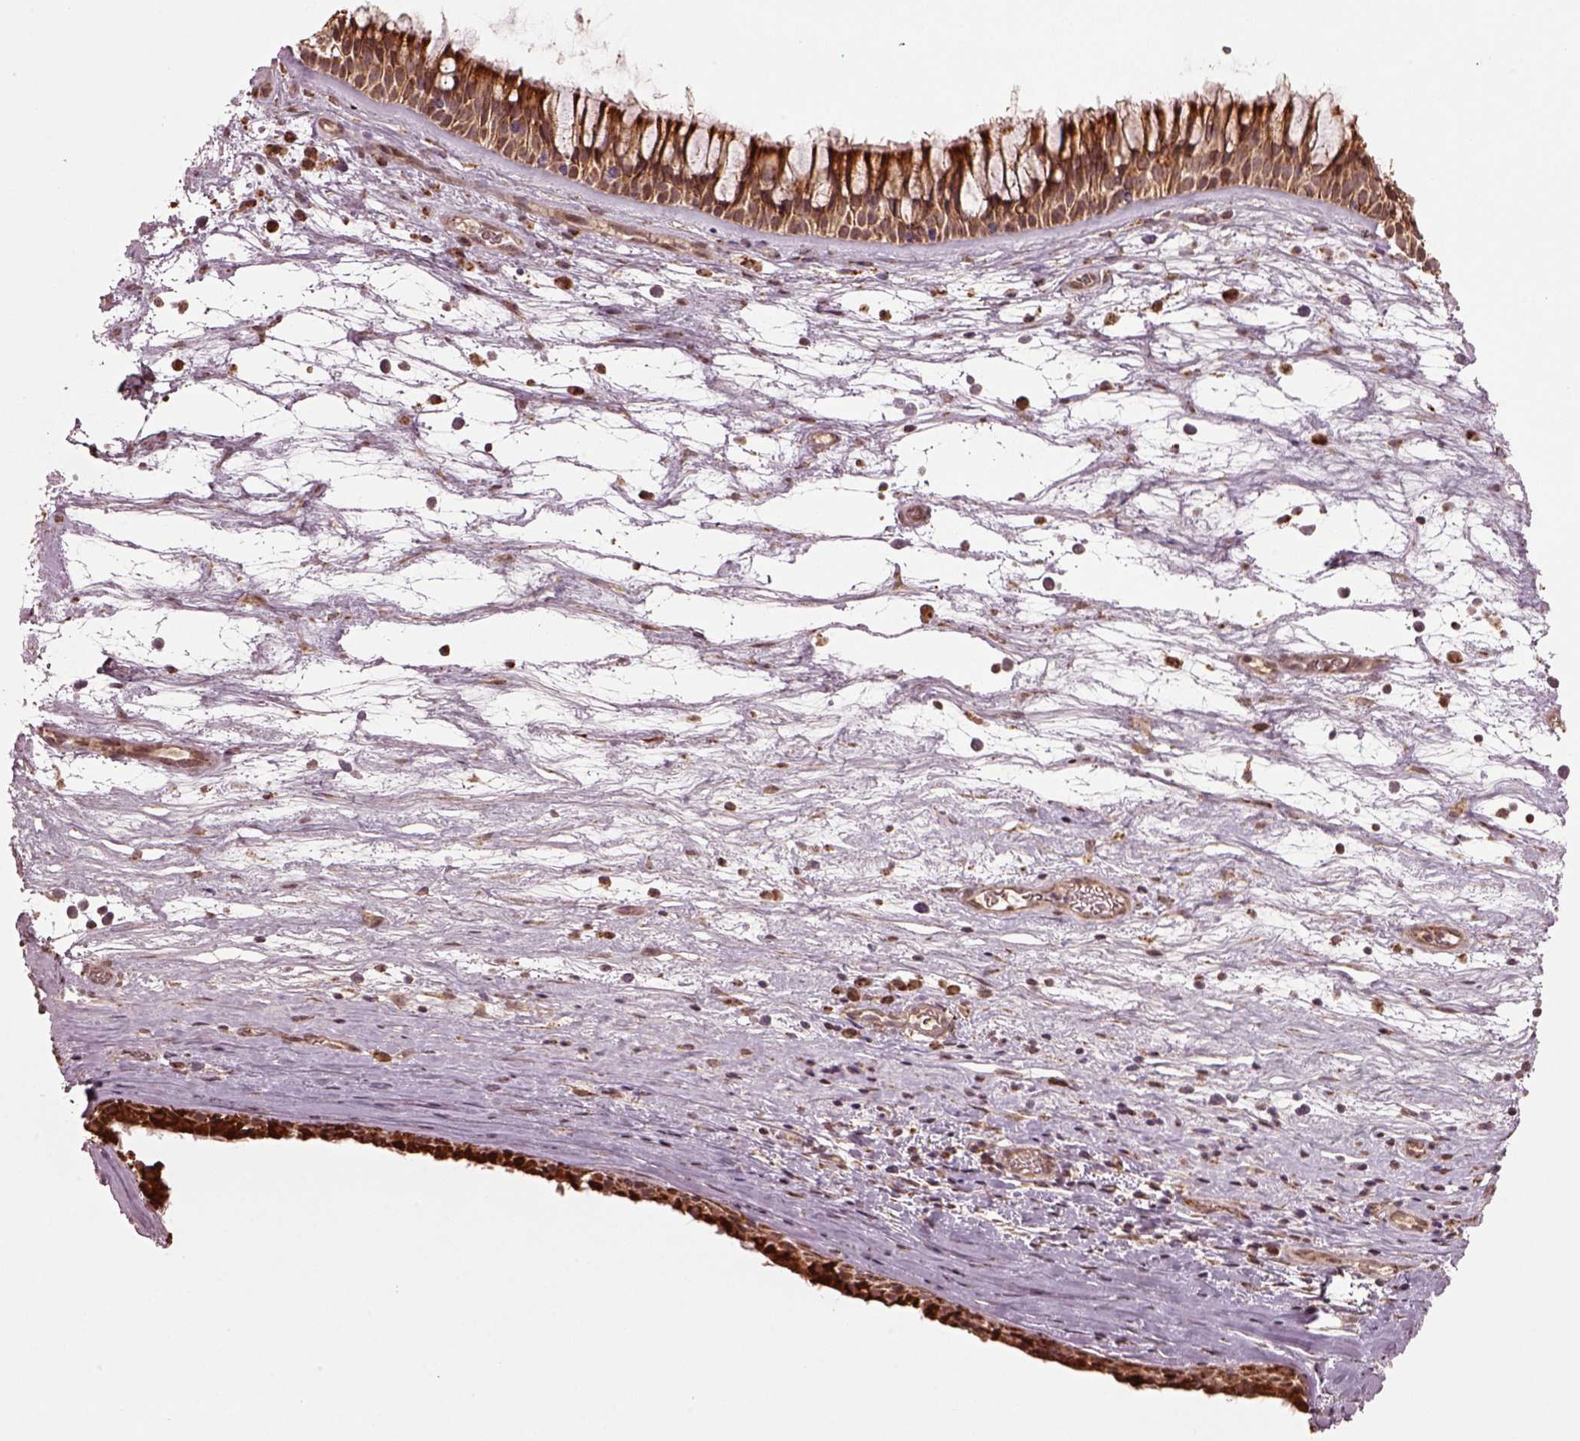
{"staining": {"intensity": "strong", "quantity": ">75%", "location": "cytoplasmic/membranous"}, "tissue": "nasopharynx", "cell_type": "Respiratory epithelial cells", "image_type": "normal", "snomed": [{"axis": "morphology", "description": "Normal tissue, NOS"}, {"axis": "topography", "description": "Nasopharynx"}], "caption": "DAB (3,3'-diaminobenzidine) immunohistochemical staining of benign nasopharynx displays strong cytoplasmic/membranous protein expression in approximately >75% of respiratory epithelial cells.", "gene": "SEL1L3", "patient": {"sex": "male", "age": 74}}